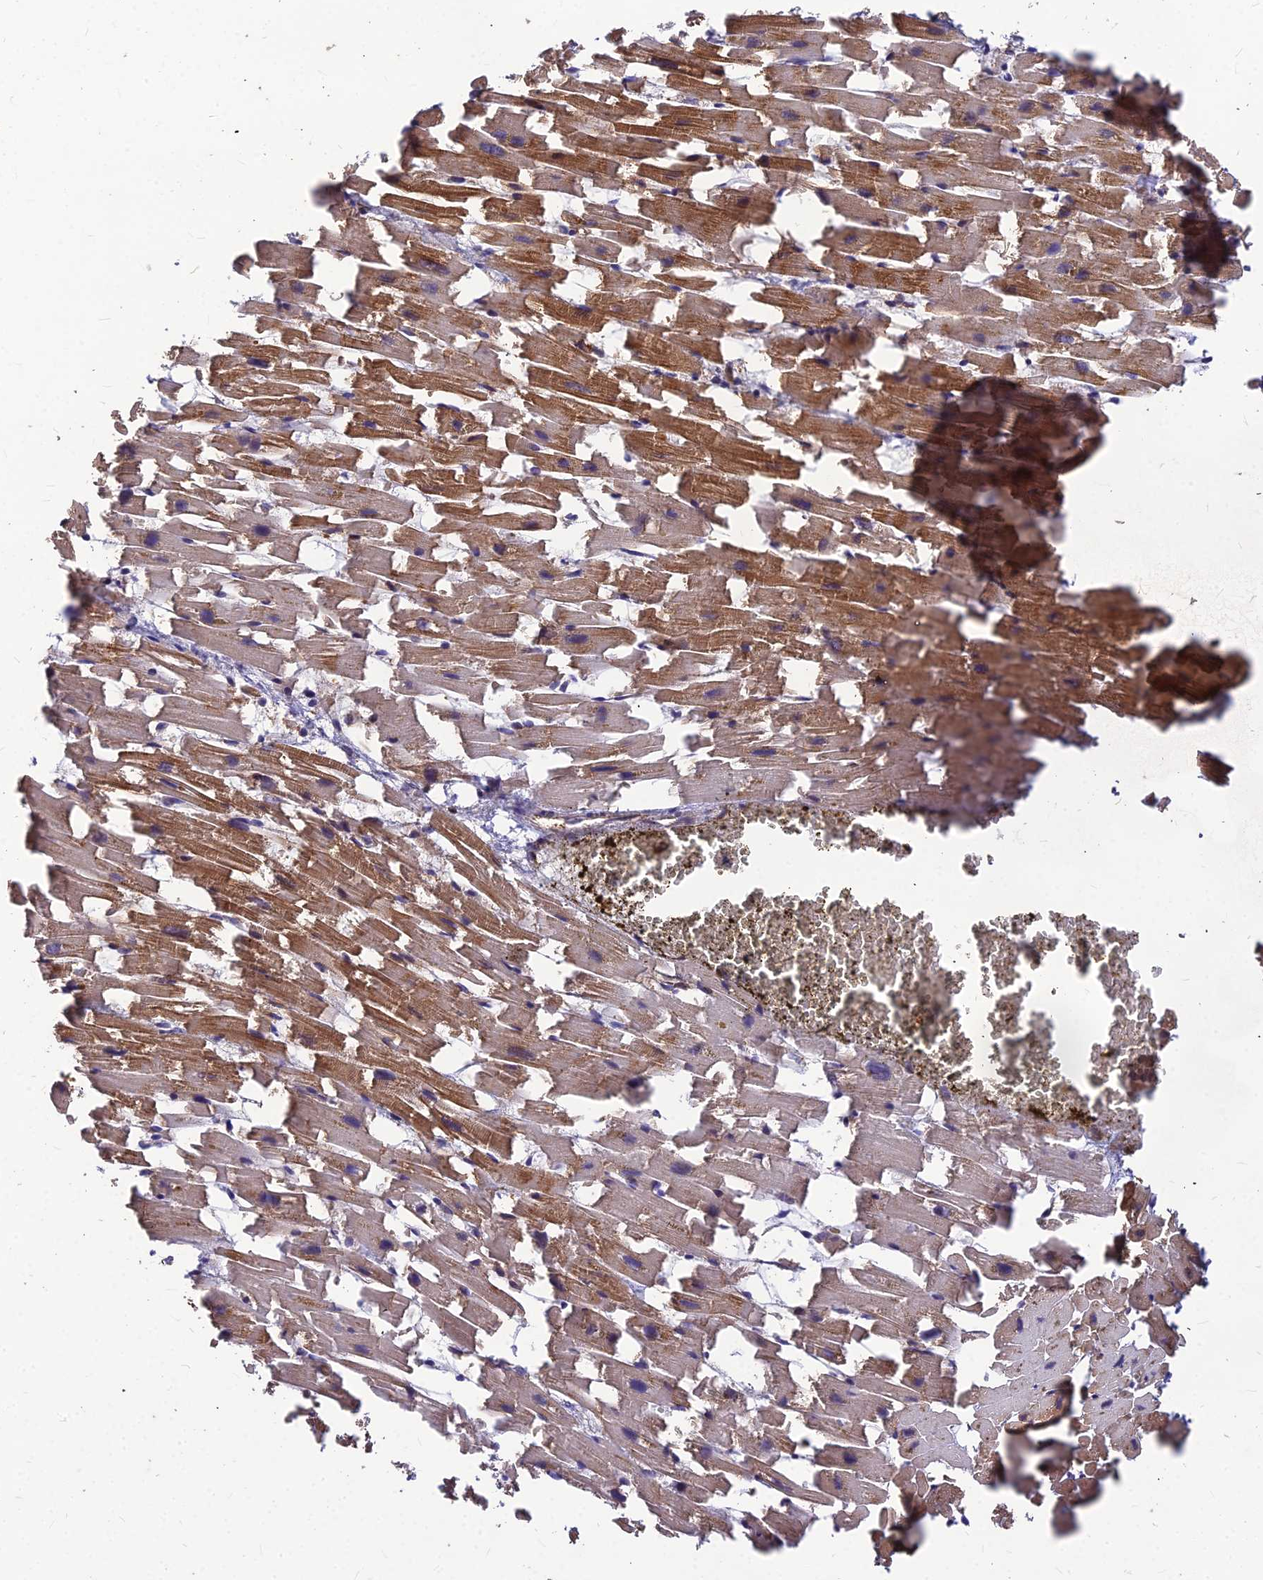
{"staining": {"intensity": "moderate", "quantity": ">75%", "location": "cytoplasmic/membranous"}, "tissue": "heart muscle", "cell_type": "Cardiomyocytes", "image_type": "normal", "snomed": [{"axis": "morphology", "description": "Normal tissue, NOS"}, {"axis": "topography", "description": "Heart"}], "caption": "Immunohistochemical staining of normal heart muscle shows moderate cytoplasmic/membranous protein staining in approximately >75% of cardiomyocytes. (Brightfield microscopy of DAB IHC at high magnification).", "gene": "ZNF467", "patient": {"sex": "female", "age": 64}}